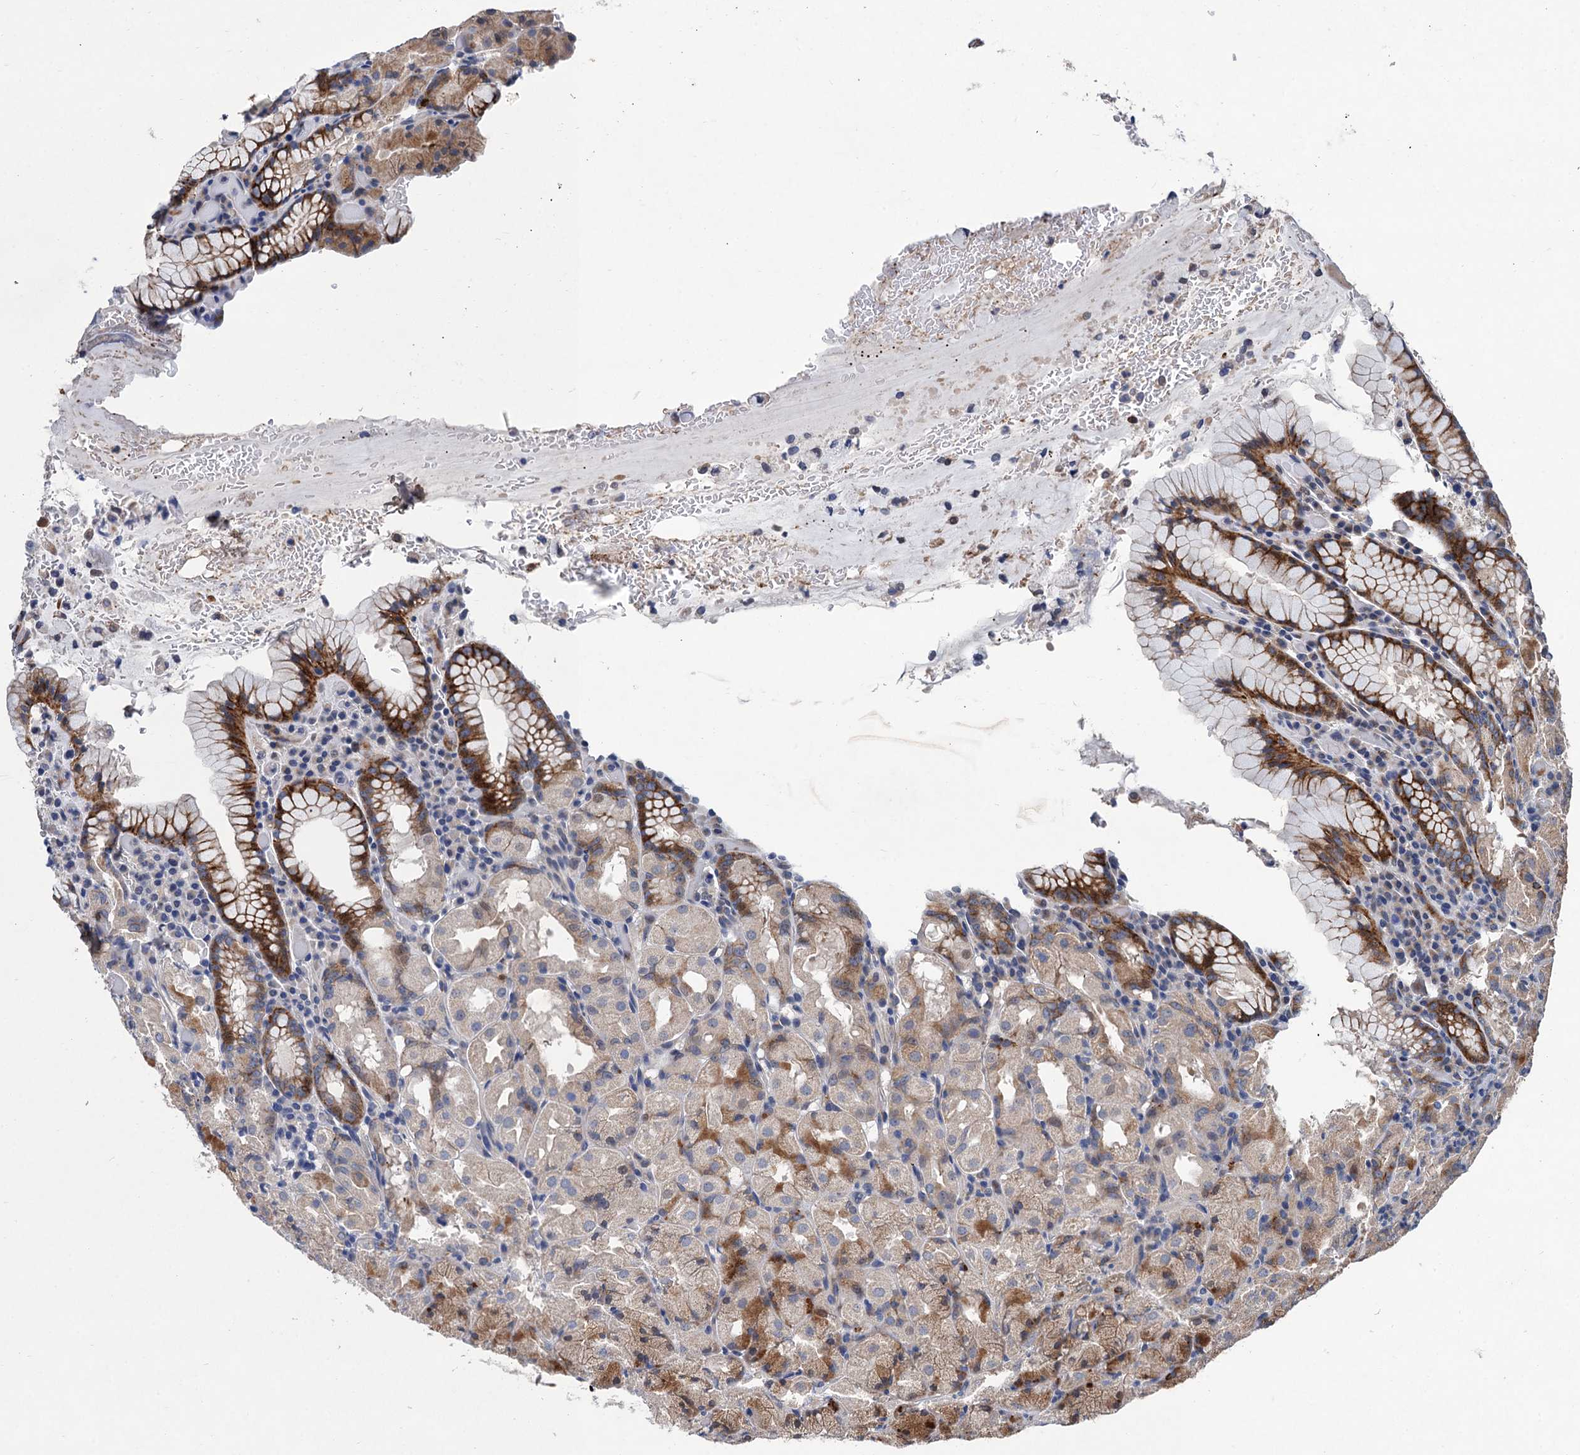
{"staining": {"intensity": "strong", "quantity": "25%-75%", "location": "cytoplasmic/membranous"}, "tissue": "stomach", "cell_type": "Glandular cells", "image_type": "normal", "snomed": [{"axis": "morphology", "description": "Normal tissue, NOS"}, {"axis": "topography", "description": "Stomach, upper"}, {"axis": "topography", "description": "Stomach, lower"}], "caption": "Immunohistochemistry (DAB (3,3'-diaminobenzidine)) staining of benign human stomach reveals strong cytoplasmic/membranous protein expression in approximately 25%-75% of glandular cells. (Brightfield microscopy of DAB IHC at high magnification).", "gene": "TRAF7", "patient": {"sex": "male", "age": 80}}